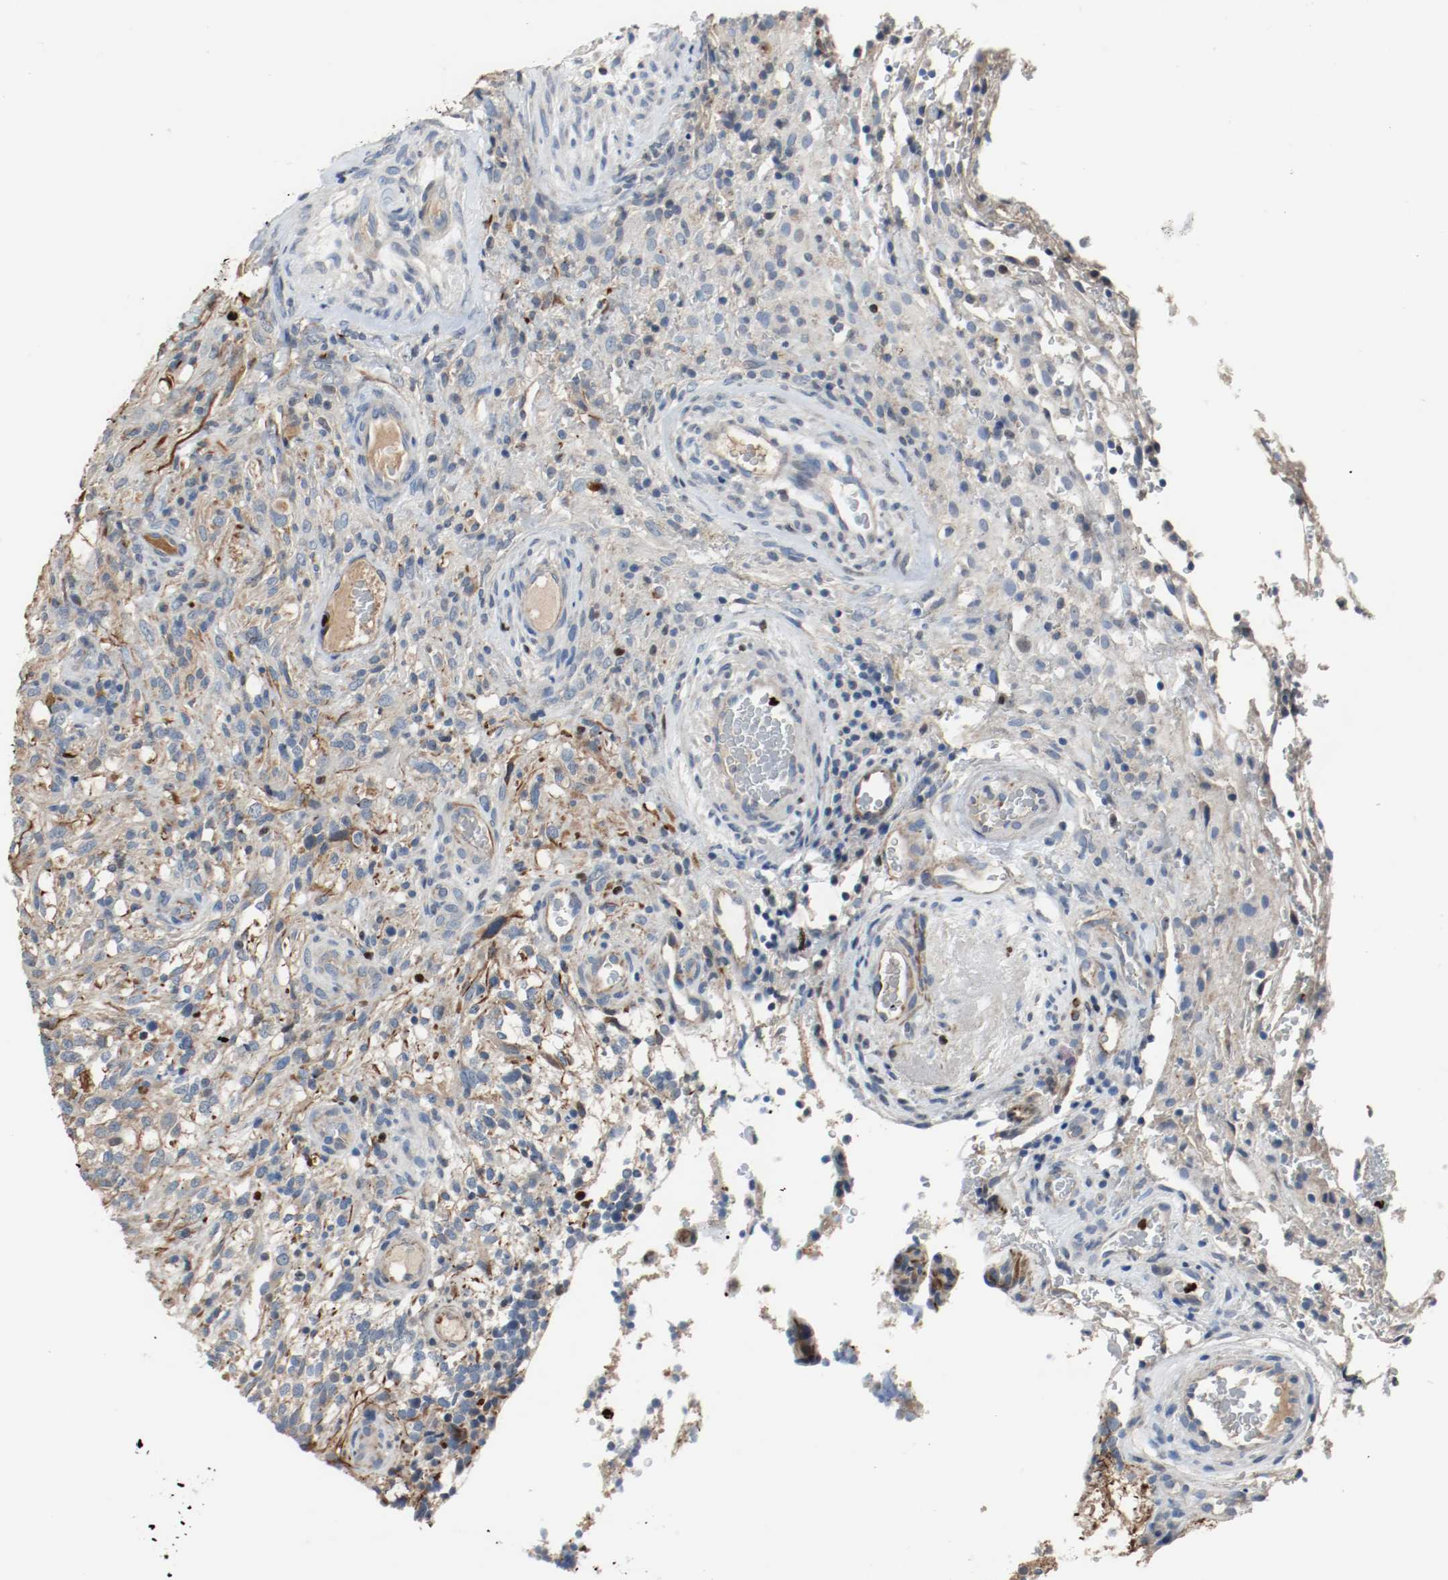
{"staining": {"intensity": "negative", "quantity": "none", "location": "none"}, "tissue": "glioma", "cell_type": "Tumor cells", "image_type": "cancer", "snomed": [{"axis": "morphology", "description": "Normal tissue, NOS"}, {"axis": "morphology", "description": "Glioma, malignant, High grade"}, {"axis": "topography", "description": "Cerebral cortex"}], "caption": "Malignant high-grade glioma was stained to show a protein in brown. There is no significant positivity in tumor cells.", "gene": "BLK", "patient": {"sex": "male", "age": 75}}